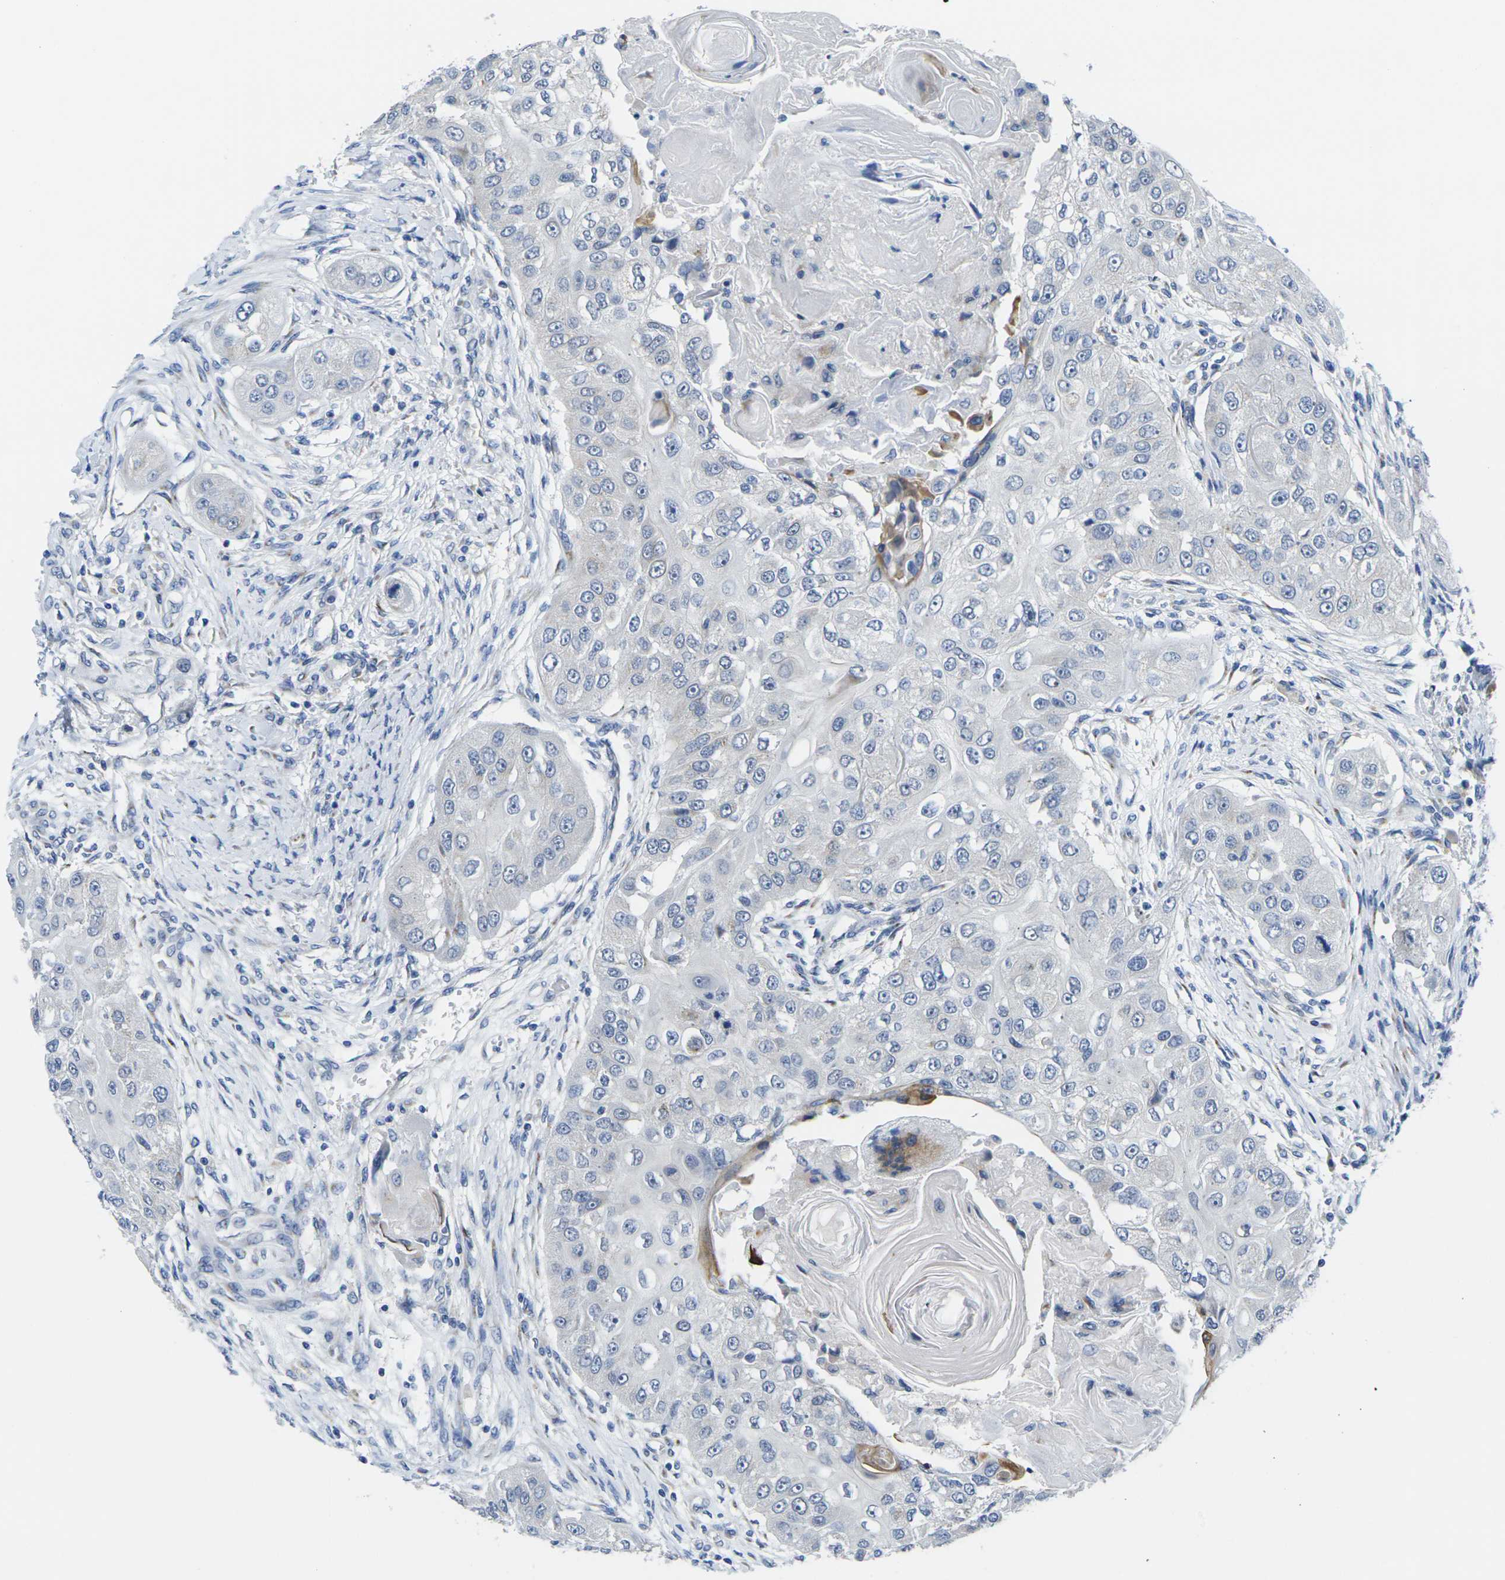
{"staining": {"intensity": "negative", "quantity": "none", "location": "none"}, "tissue": "head and neck cancer", "cell_type": "Tumor cells", "image_type": "cancer", "snomed": [{"axis": "morphology", "description": "Normal tissue, NOS"}, {"axis": "morphology", "description": "Squamous cell carcinoma, NOS"}, {"axis": "topography", "description": "Skeletal muscle"}, {"axis": "topography", "description": "Head-Neck"}], "caption": "Squamous cell carcinoma (head and neck) was stained to show a protein in brown. There is no significant staining in tumor cells.", "gene": "CRK", "patient": {"sex": "male", "age": 51}}